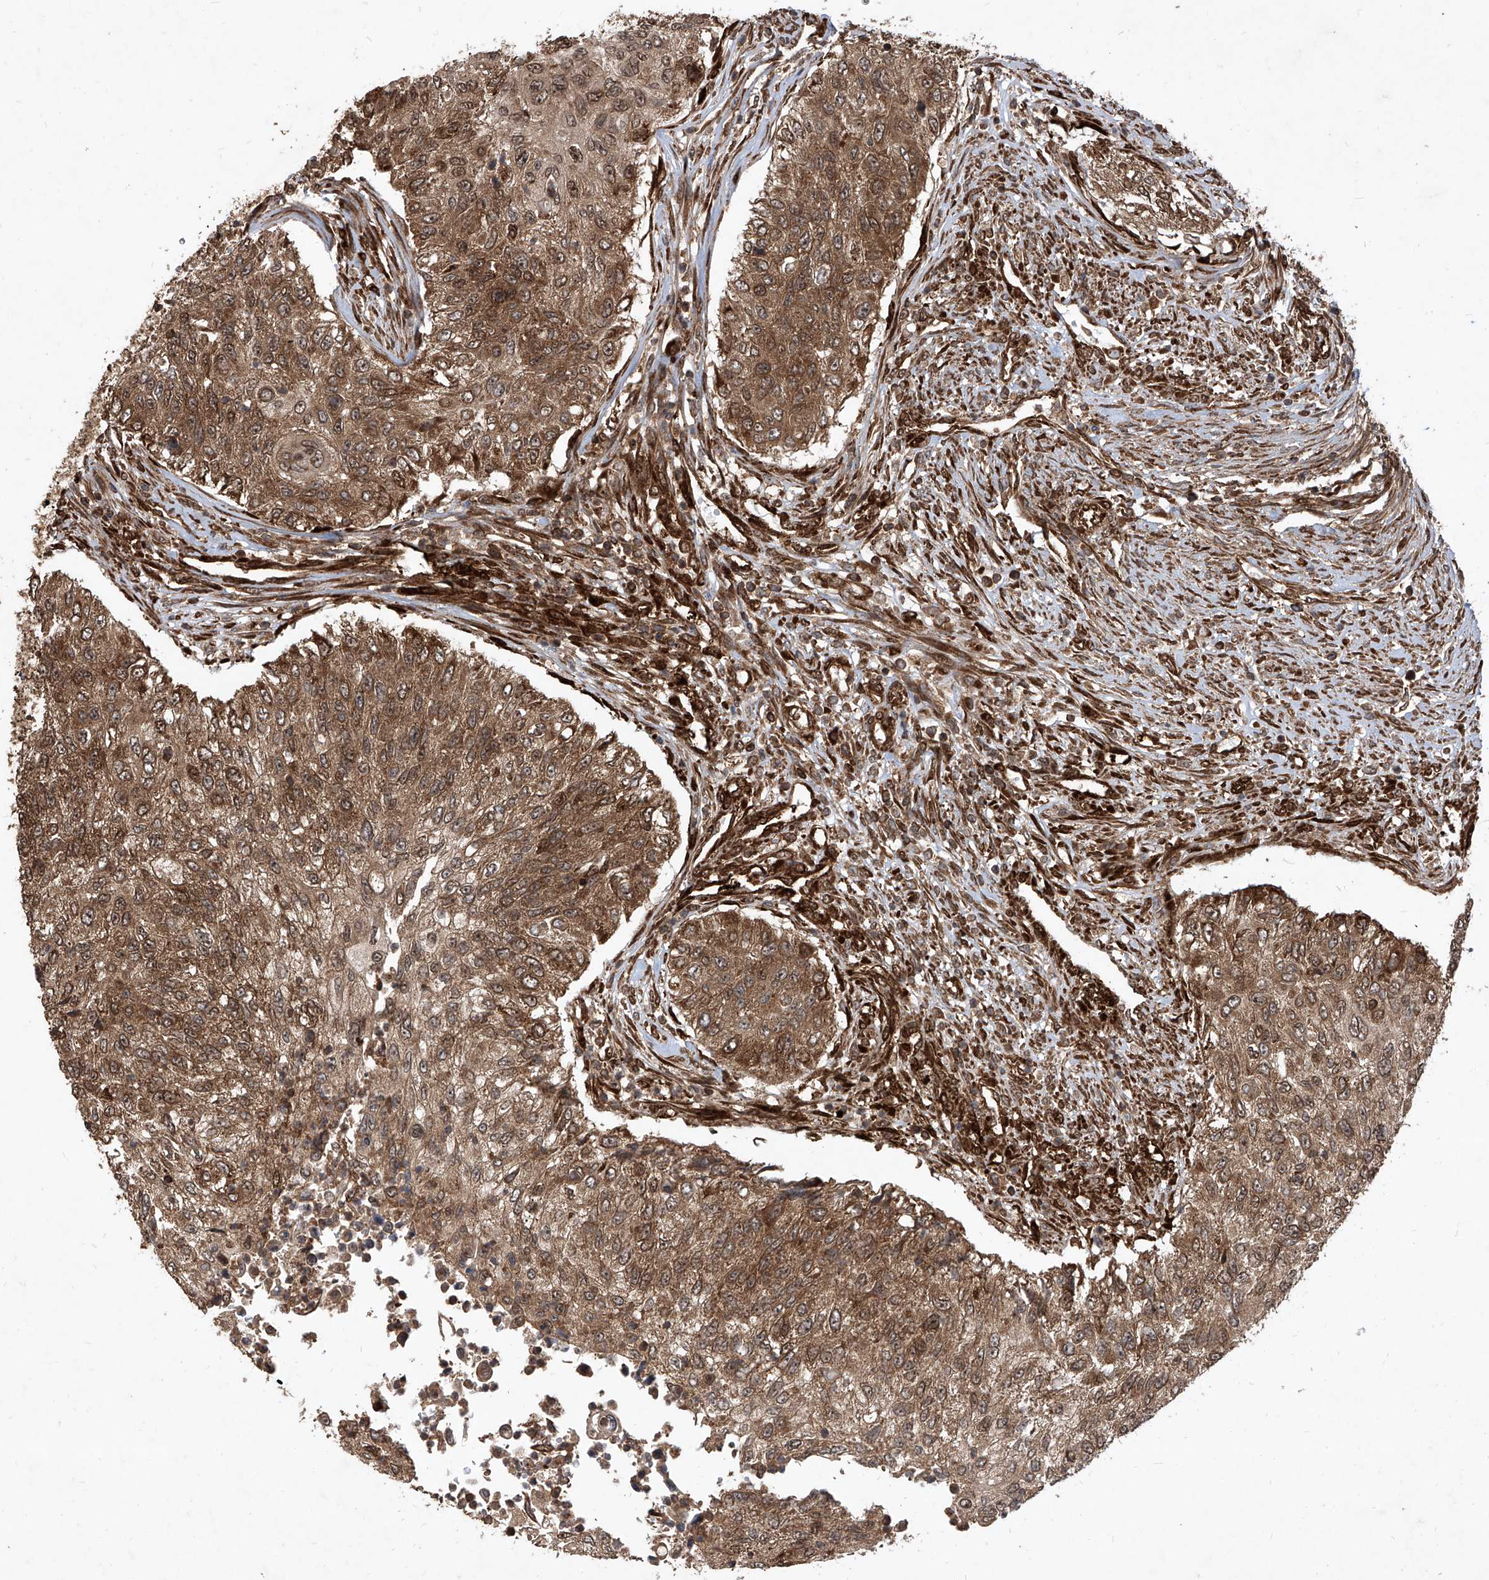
{"staining": {"intensity": "moderate", "quantity": ">75%", "location": "cytoplasmic/membranous,nuclear"}, "tissue": "urothelial cancer", "cell_type": "Tumor cells", "image_type": "cancer", "snomed": [{"axis": "morphology", "description": "Urothelial carcinoma, High grade"}, {"axis": "topography", "description": "Urinary bladder"}], "caption": "Tumor cells reveal moderate cytoplasmic/membranous and nuclear positivity in approximately >75% of cells in urothelial cancer. (Stains: DAB in brown, nuclei in blue, Microscopy: brightfield microscopy at high magnification).", "gene": "MAGED2", "patient": {"sex": "female", "age": 60}}